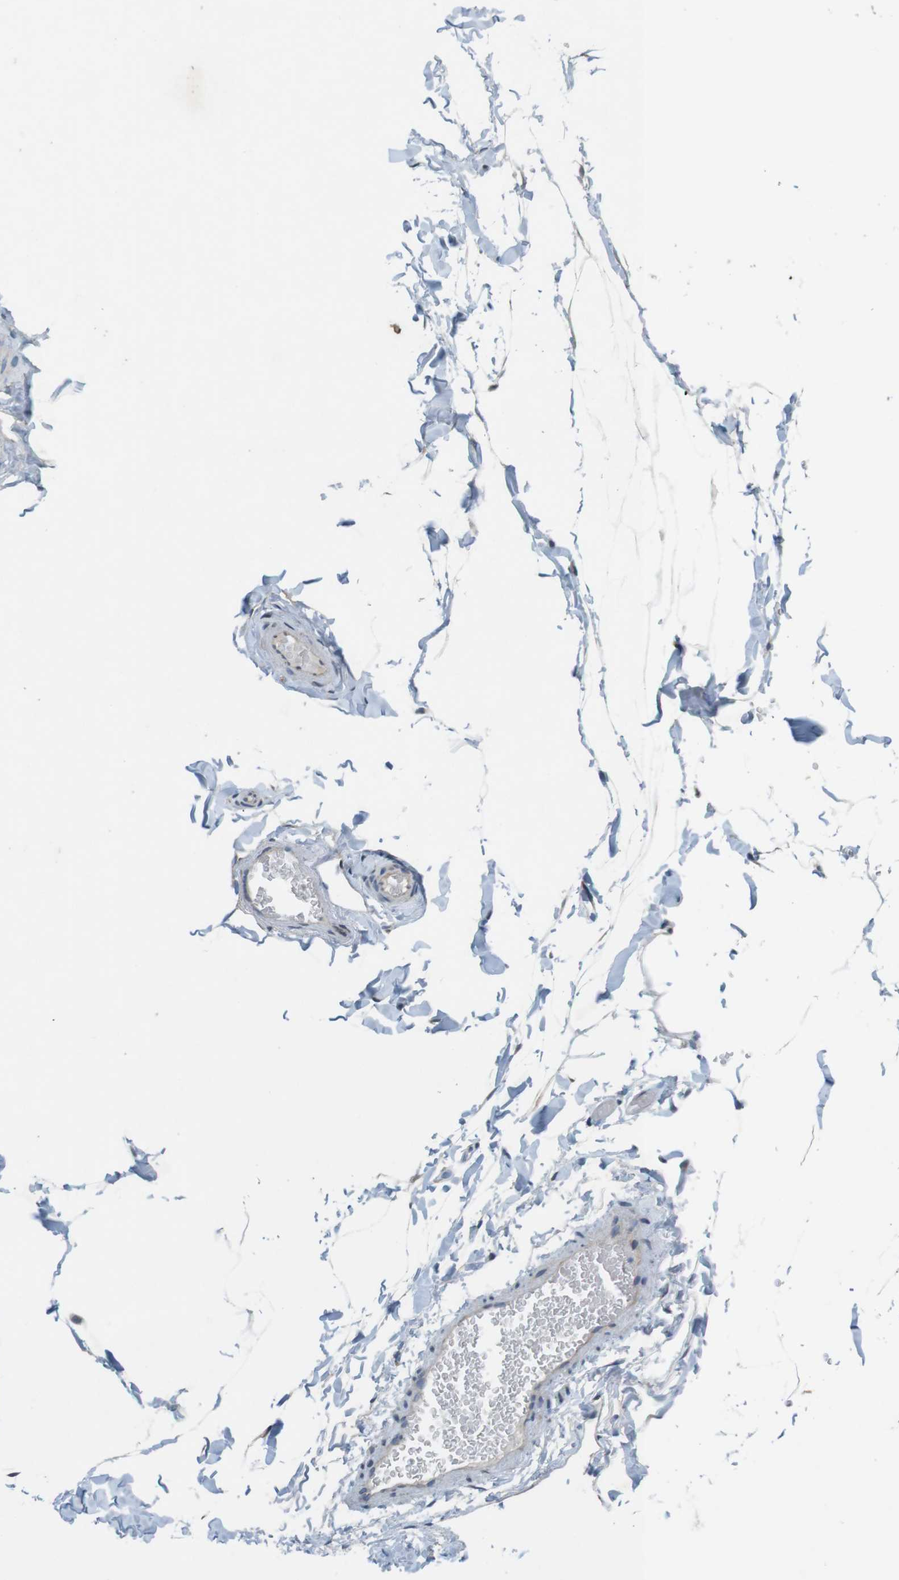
{"staining": {"intensity": "negative", "quantity": "none", "location": "none"}, "tissue": "adipose tissue", "cell_type": "Adipocytes", "image_type": "normal", "snomed": [{"axis": "morphology", "description": "Normal tissue, NOS"}, {"axis": "topography", "description": "Soft tissue"}], "caption": "This is an immunohistochemistry (IHC) image of unremarkable adipose tissue. There is no positivity in adipocytes.", "gene": "CLDN7", "patient": {"sex": "male", "age": 26}}